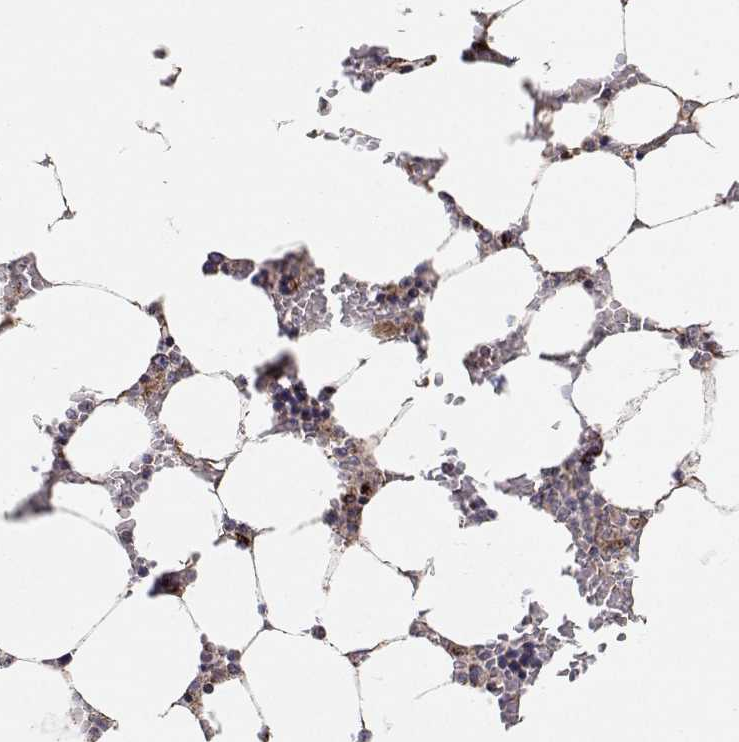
{"staining": {"intensity": "moderate", "quantity": "<25%", "location": "cytoplasmic/membranous"}, "tissue": "bone marrow", "cell_type": "Hematopoietic cells", "image_type": "normal", "snomed": [{"axis": "morphology", "description": "Normal tissue, NOS"}, {"axis": "topography", "description": "Bone marrow"}], "caption": "Immunohistochemistry staining of benign bone marrow, which exhibits low levels of moderate cytoplasmic/membranous staining in about <25% of hematopoietic cells indicating moderate cytoplasmic/membranous protein staining. The staining was performed using DAB (brown) for protein detection and nuclei were counterstained in hematoxylin (blue).", "gene": "SPICE1", "patient": {"sex": "male", "age": 64}}